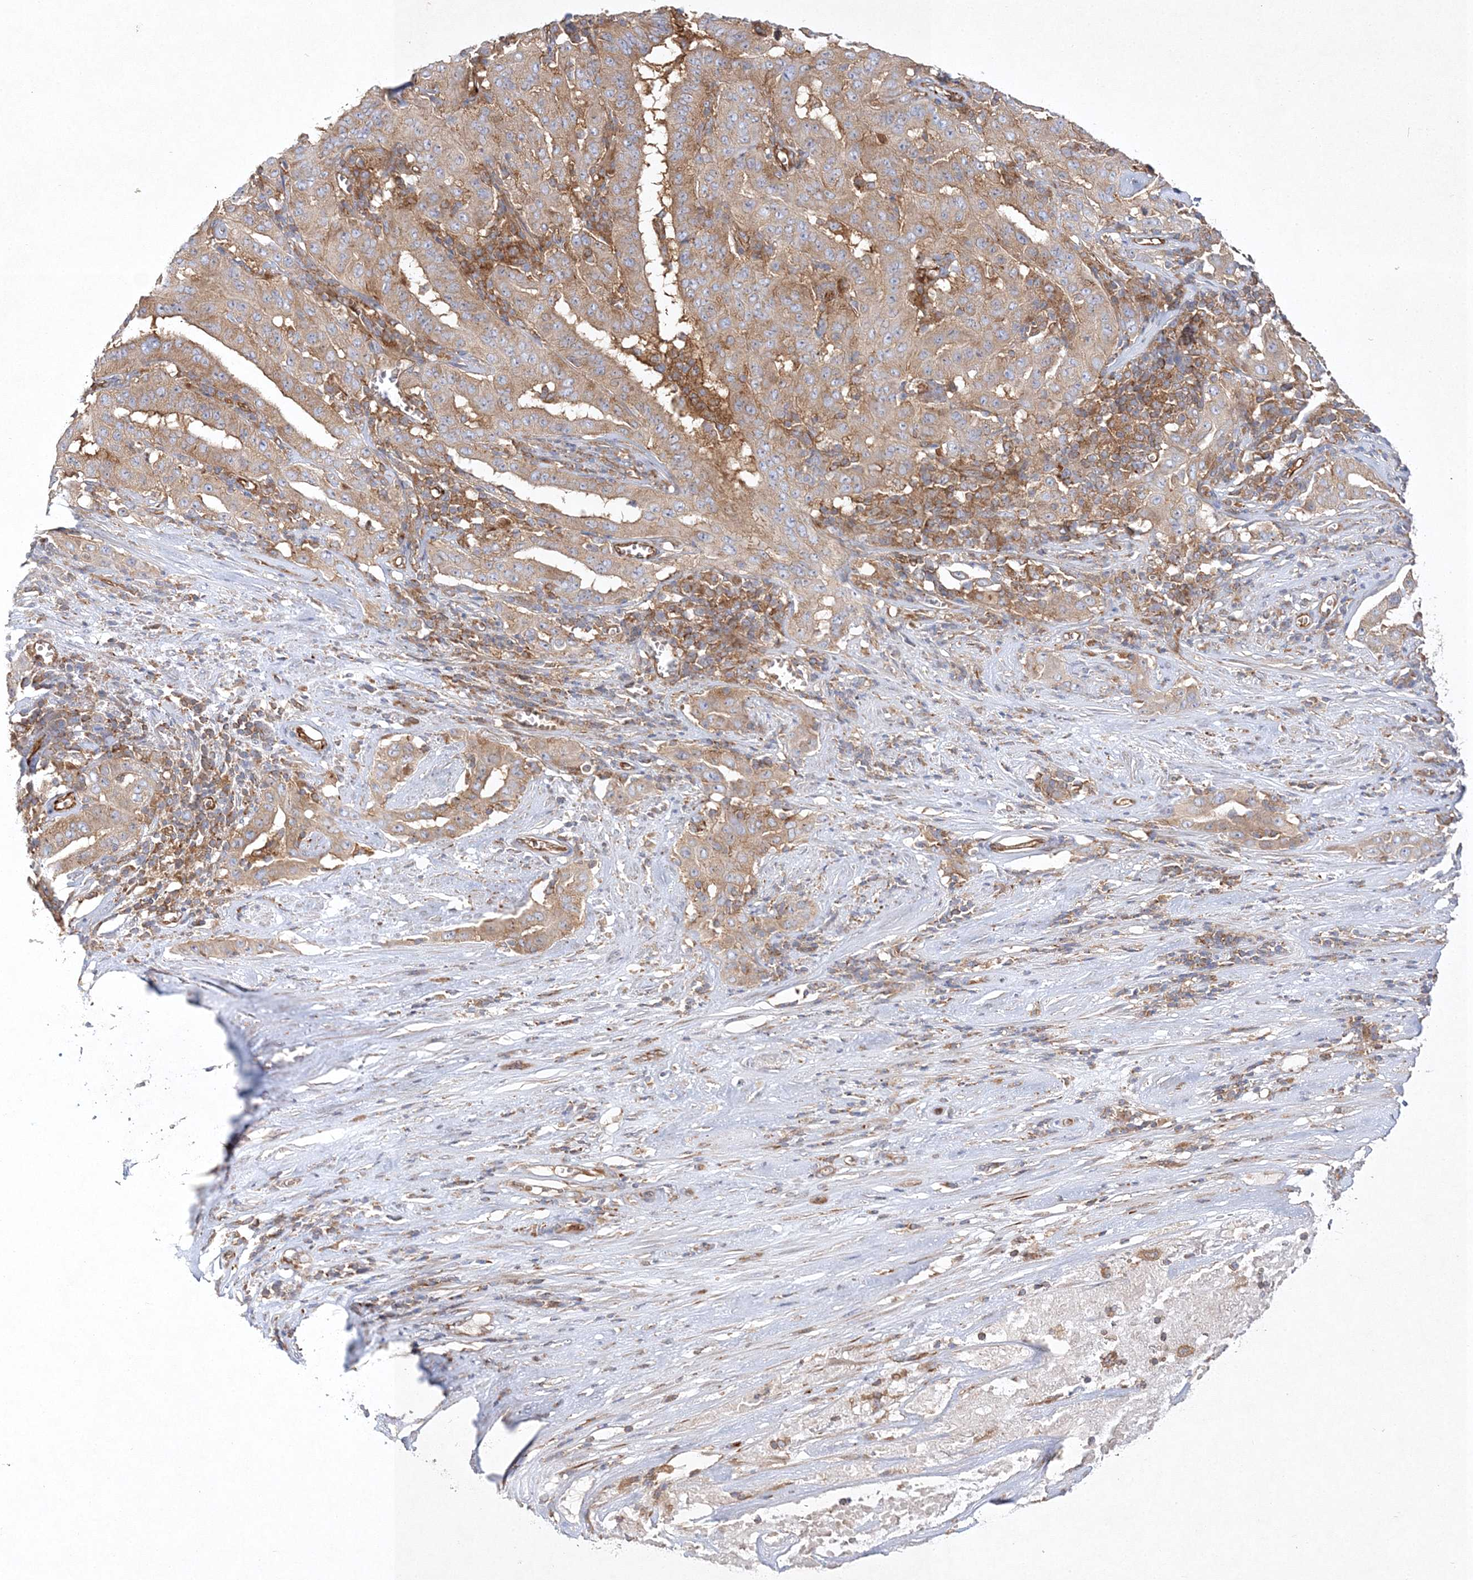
{"staining": {"intensity": "moderate", "quantity": ">75%", "location": "cytoplasmic/membranous"}, "tissue": "pancreatic cancer", "cell_type": "Tumor cells", "image_type": "cancer", "snomed": [{"axis": "morphology", "description": "Adenocarcinoma, NOS"}, {"axis": "topography", "description": "Pancreas"}], "caption": "Brown immunohistochemical staining in pancreatic cancer reveals moderate cytoplasmic/membranous expression in about >75% of tumor cells. The staining was performed using DAB (3,3'-diaminobenzidine), with brown indicating positive protein expression. Nuclei are stained blue with hematoxylin.", "gene": "WDR37", "patient": {"sex": "male", "age": 63}}